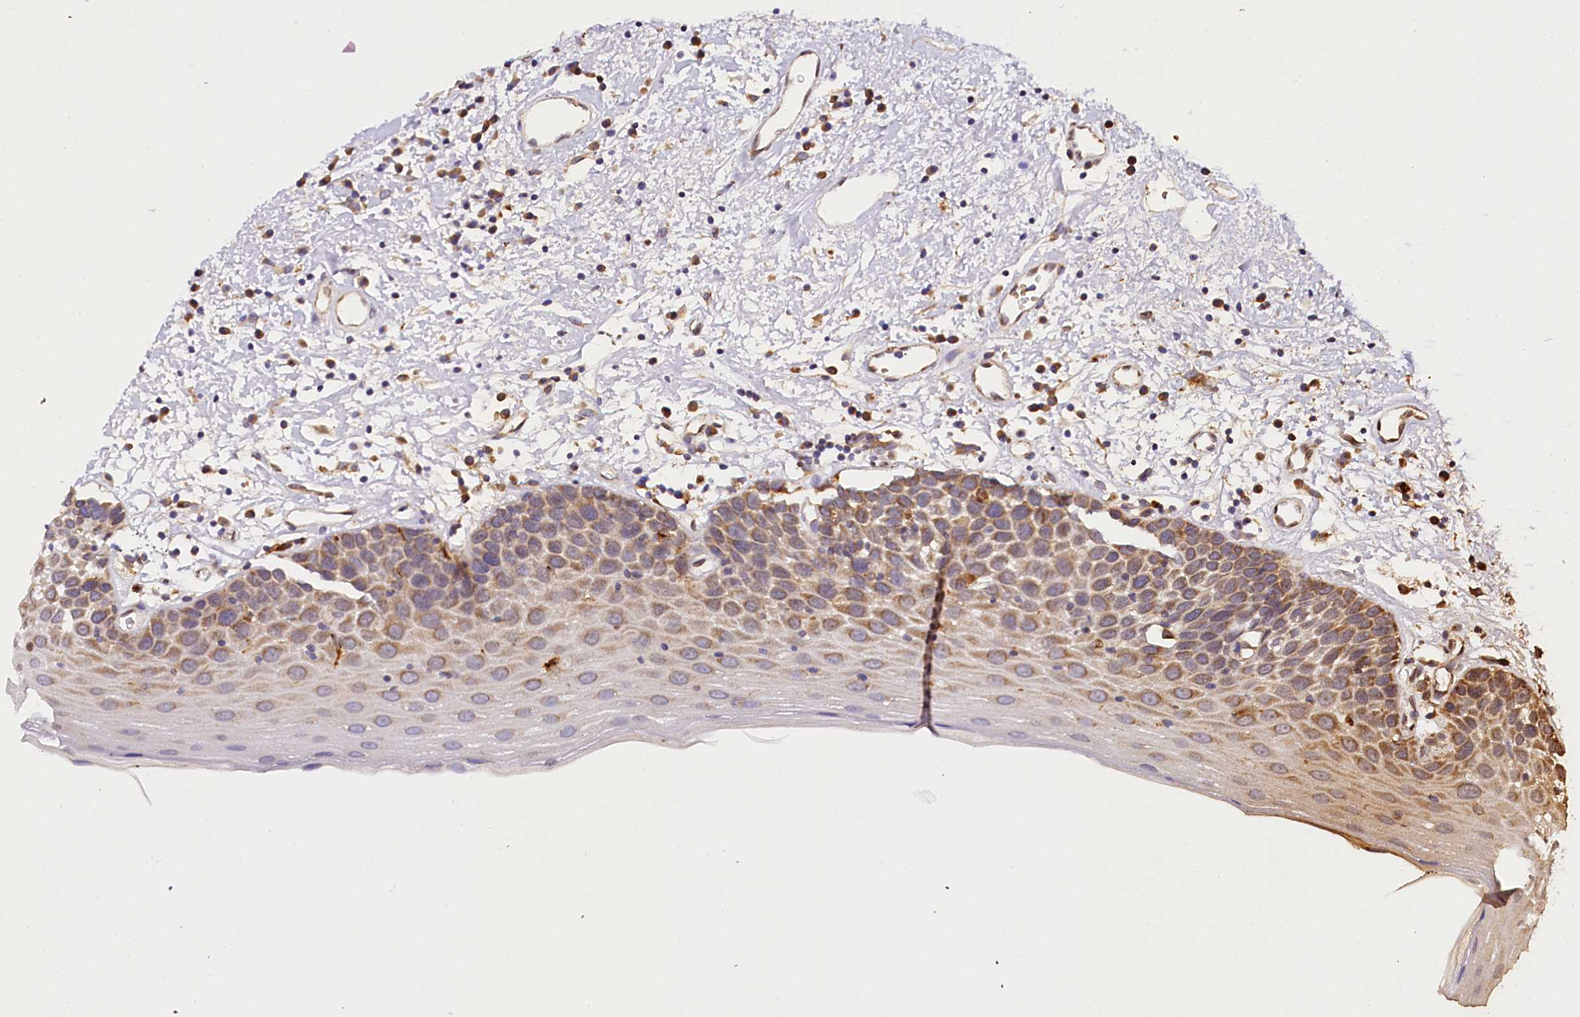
{"staining": {"intensity": "moderate", "quantity": "25%-75%", "location": "cytoplasmic/membranous"}, "tissue": "oral mucosa", "cell_type": "Squamous epithelial cells", "image_type": "normal", "snomed": [{"axis": "morphology", "description": "Normal tissue, NOS"}, {"axis": "topography", "description": "Oral tissue"}], "caption": "An IHC image of normal tissue is shown. Protein staining in brown labels moderate cytoplasmic/membranous positivity in oral mucosa within squamous epithelial cells. The protein of interest is shown in brown color, while the nuclei are stained blue.", "gene": "SUPV3L1", "patient": {"sex": "male", "age": 74}}